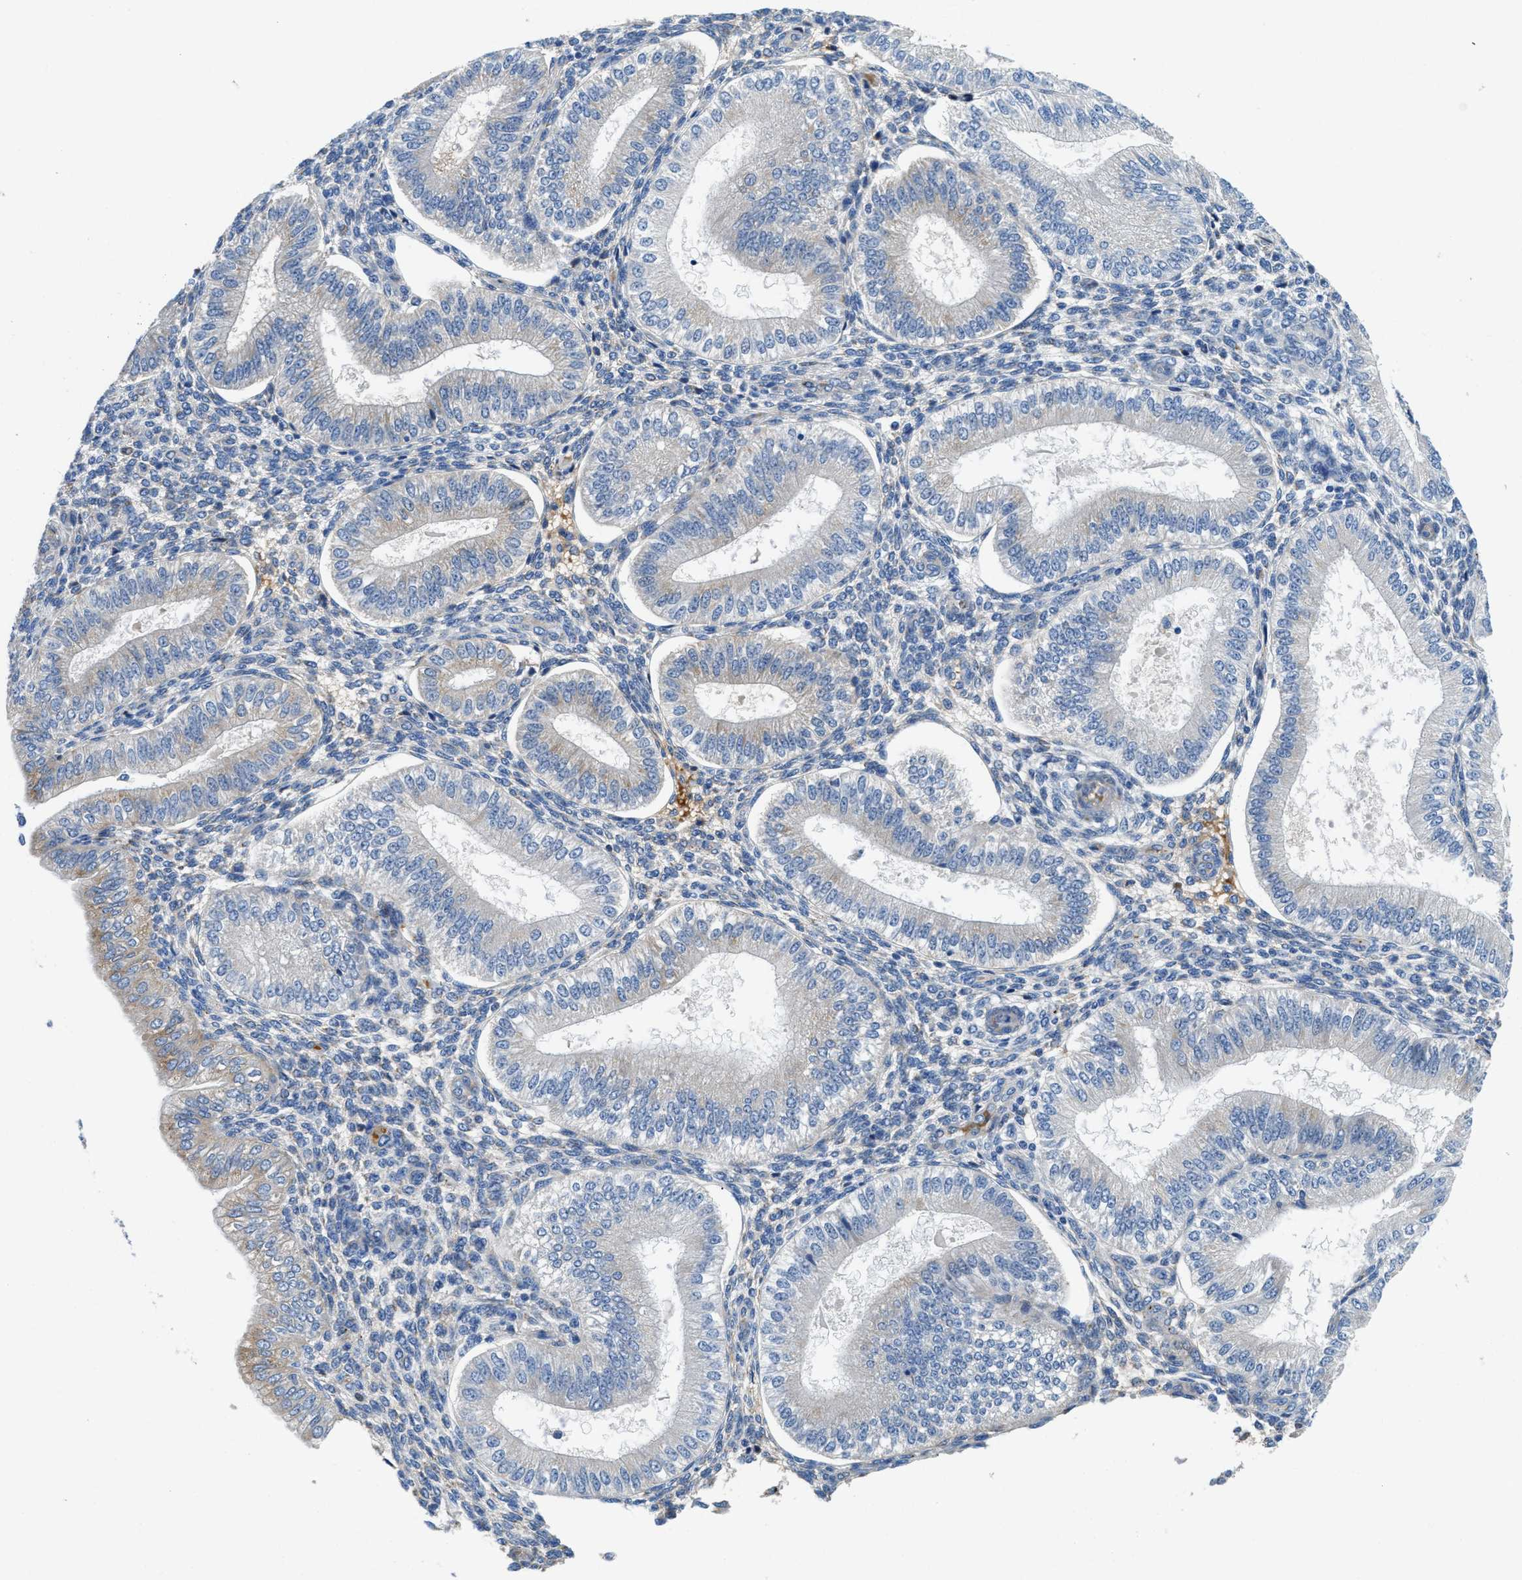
{"staining": {"intensity": "negative", "quantity": "none", "location": "none"}, "tissue": "endometrium", "cell_type": "Cells in endometrial stroma", "image_type": "normal", "snomed": [{"axis": "morphology", "description": "Normal tissue, NOS"}, {"axis": "topography", "description": "Endometrium"}], "caption": "Immunohistochemistry micrograph of benign endometrium: endometrium stained with DAB (3,3'-diaminobenzidine) exhibits no significant protein positivity in cells in endometrial stroma. The staining was performed using DAB to visualize the protein expression in brown, while the nuclei were stained in blue with hematoxylin (Magnification: 20x).", "gene": "TSPAN3", "patient": {"sex": "female", "age": 39}}